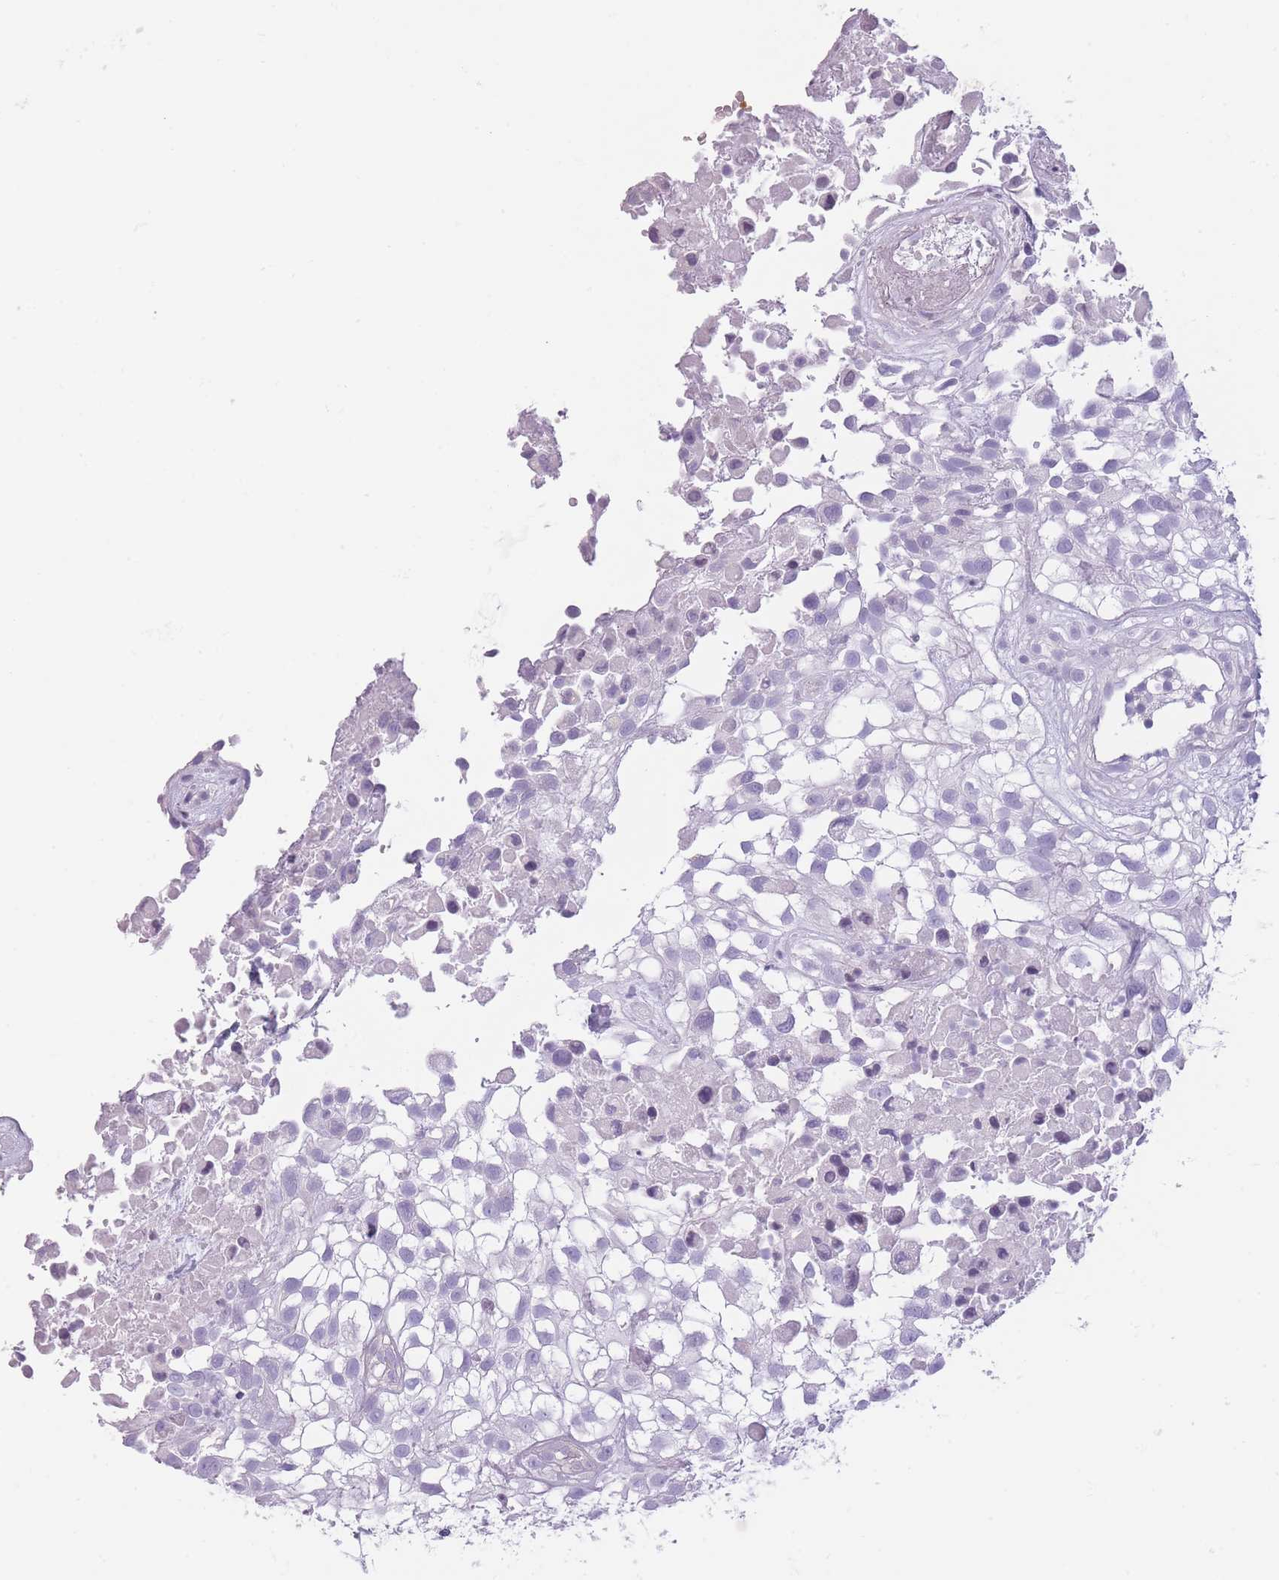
{"staining": {"intensity": "negative", "quantity": "none", "location": "none"}, "tissue": "urothelial cancer", "cell_type": "Tumor cells", "image_type": "cancer", "snomed": [{"axis": "morphology", "description": "Urothelial carcinoma, High grade"}, {"axis": "topography", "description": "Urinary bladder"}], "caption": "High-grade urothelial carcinoma was stained to show a protein in brown. There is no significant staining in tumor cells. (Stains: DAB immunohistochemistry with hematoxylin counter stain, Microscopy: brightfield microscopy at high magnification).", "gene": "GGT1", "patient": {"sex": "male", "age": 56}}